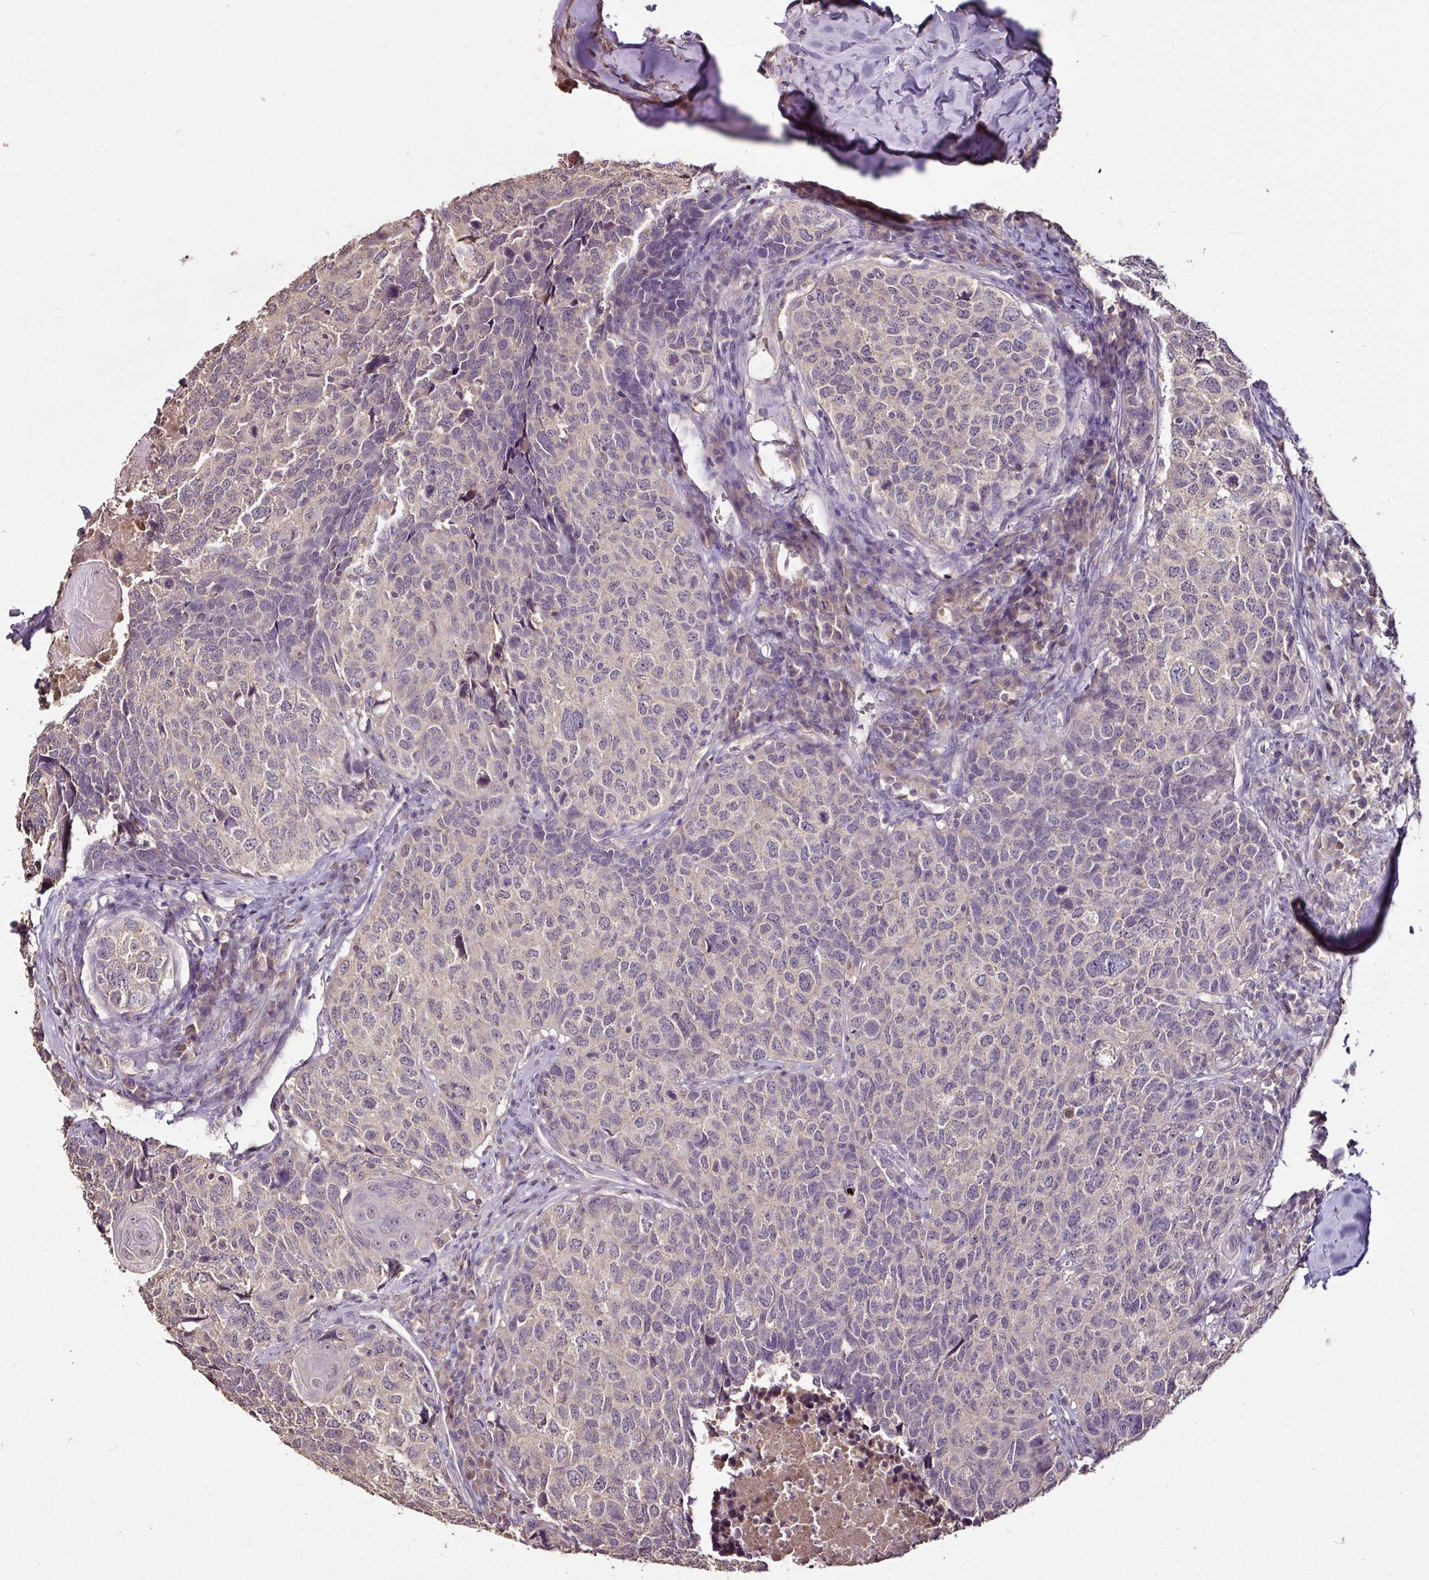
{"staining": {"intensity": "negative", "quantity": "none", "location": "none"}, "tissue": "head and neck cancer", "cell_type": "Tumor cells", "image_type": "cancer", "snomed": [{"axis": "morphology", "description": "Squamous cell carcinoma, NOS"}, {"axis": "topography", "description": "Head-Neck"}], "caption": "Tumor cells are negative for protein expression in human head and neck squamous cell carcinoma.", "gene": "RPL38", "patient": {"sex": "male", "age": 66}}